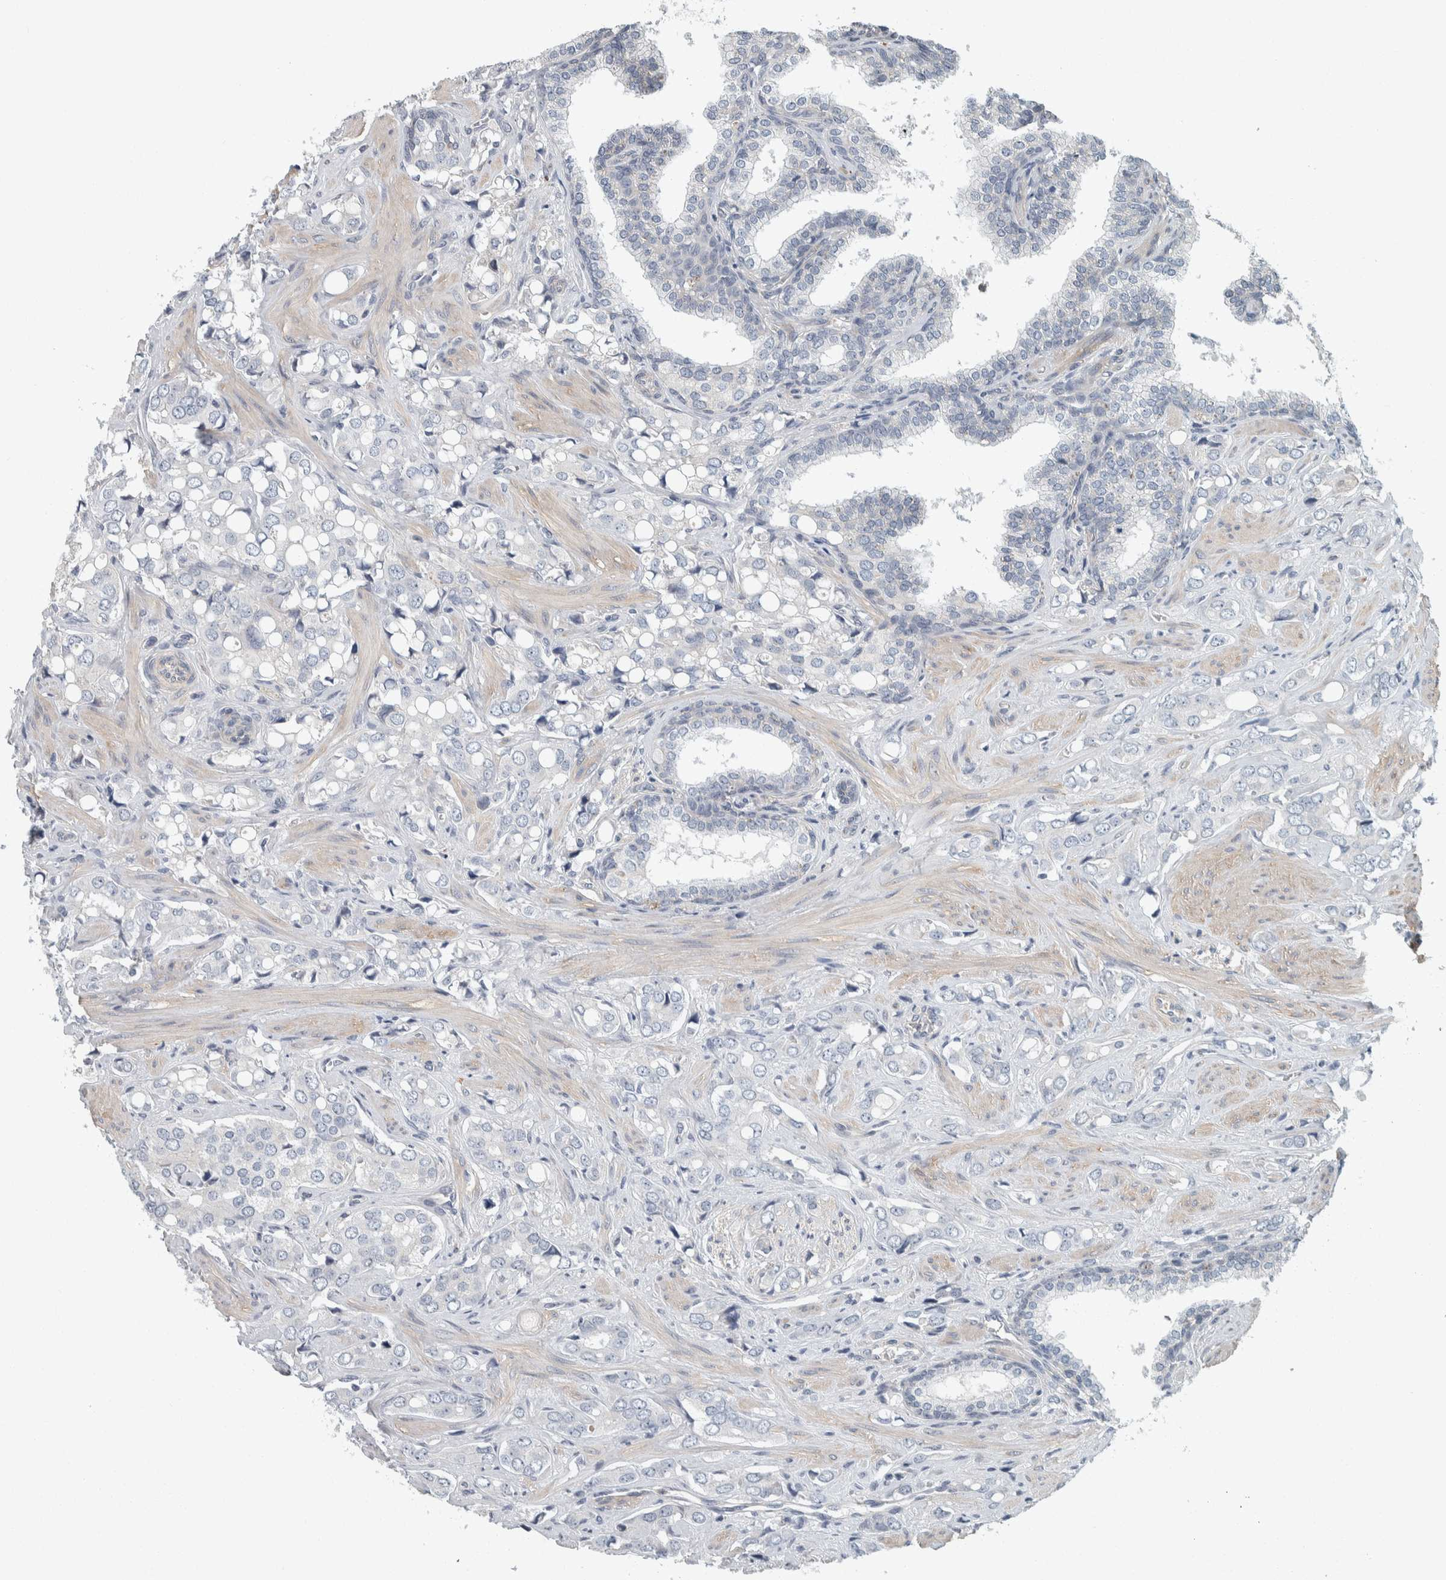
{"staining": {"intensity": "negative", "quantity": "none", "location": "none"}, "tissue": "prostate cancer", "cell_type": "Tumor cells", "image_type": "cancer", "snomed": [{"axis": "morphology", "description": "Adenocarcinoma, High grade"}, {"axis": "topography", "description": "Prostate"}], "caption": "The micrograph demonstrates no staining of tumor cells in high-grade adenocarcinoma (prostate).", "gene": "KCNJ3", "patient": {"sex": "male", "age": 52}}